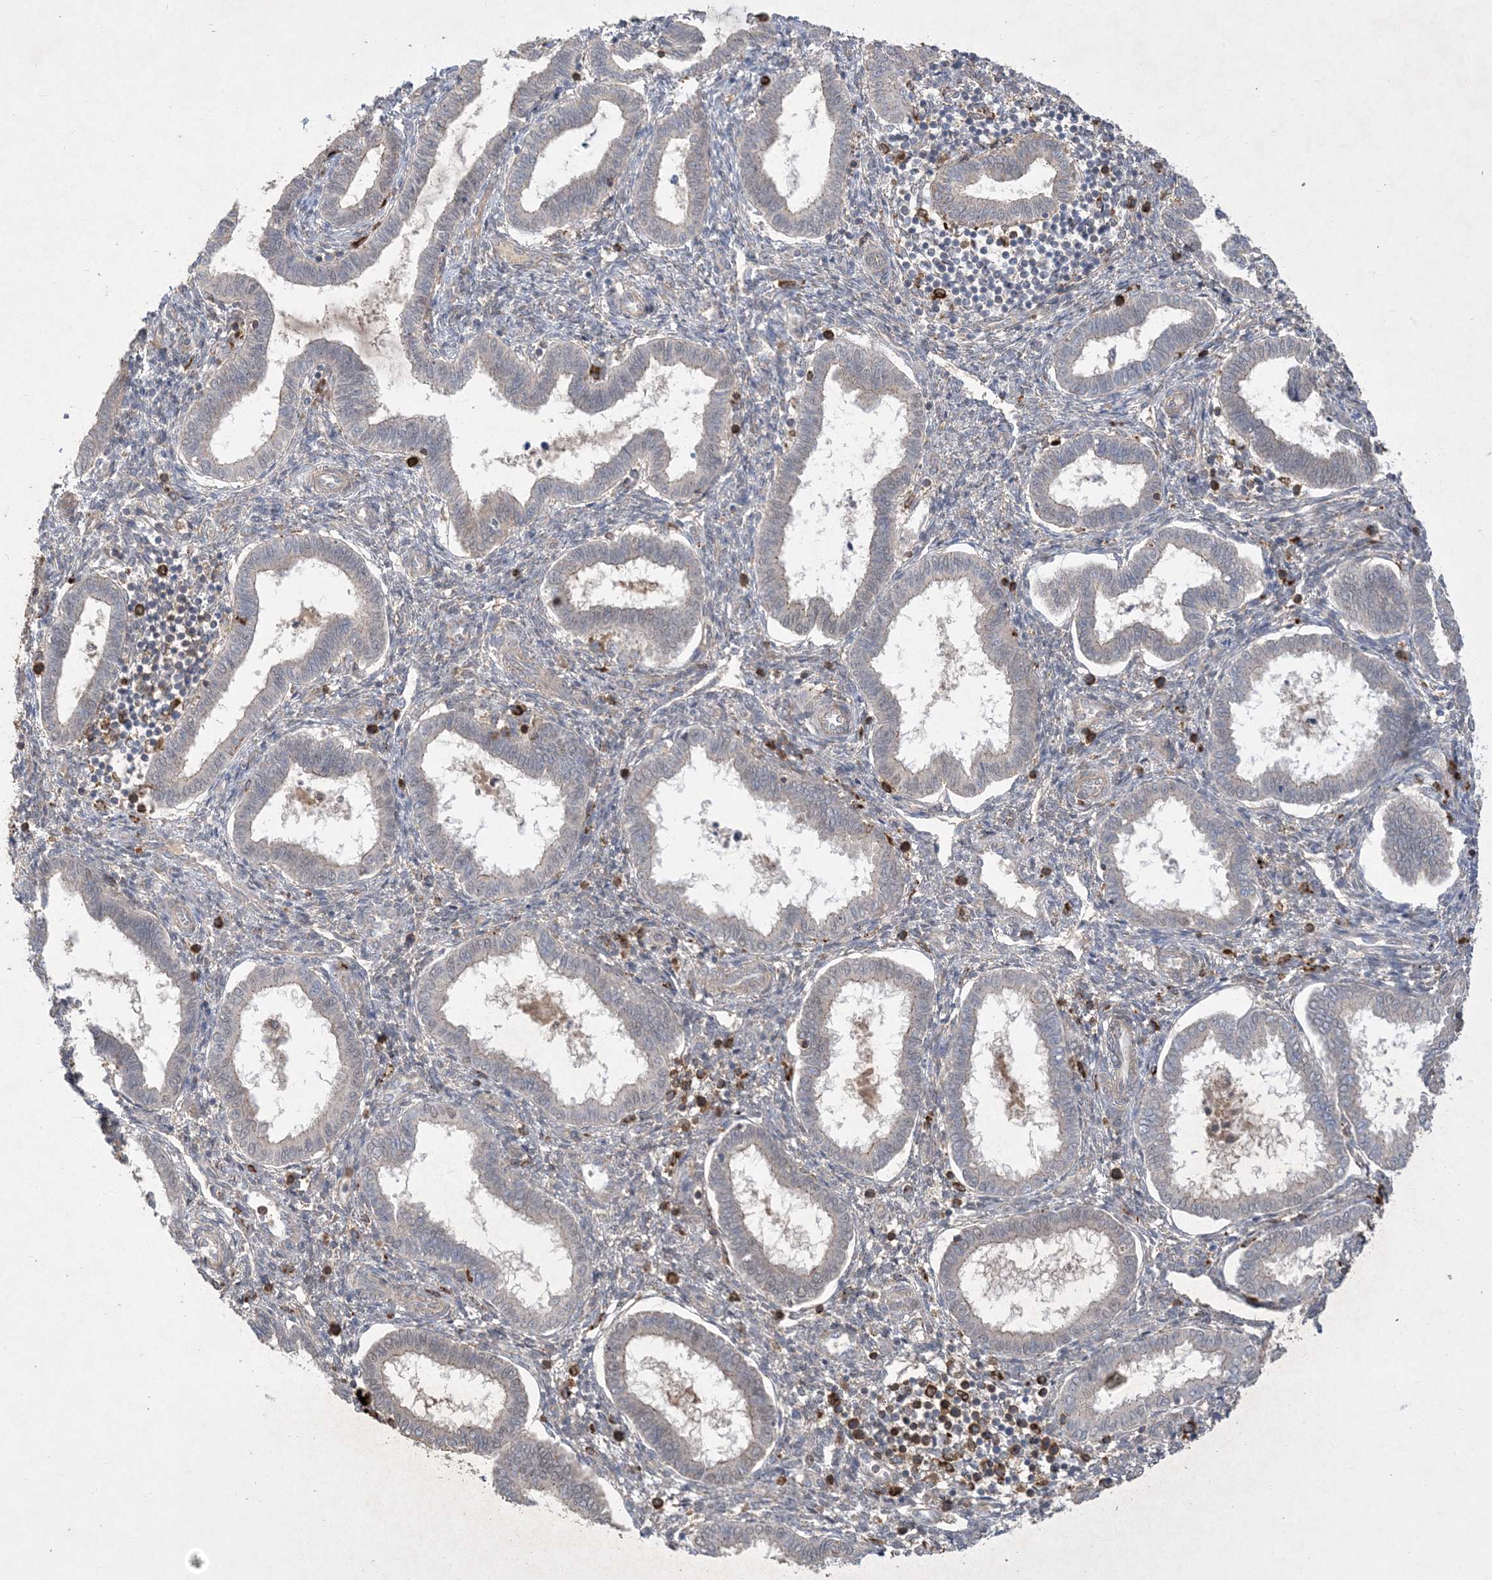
{"staining": {"intensity": "weak", "quantity": "<25%", "location": "cytoplasmic/membranous"}, "tissue": "endometrium", "cell_type": "Cells in endometrial stroma", "image_type": "normal", "snomed": [{"axis": "morphology", "description": "Normal tissue, NOS"}, {"axis": "topography", "description": "Endometrium"}], "caption": "The immunohistochemistry (IHC) histopathology image has no significant staining in cells in endometrial stroma of endometrium. (DAB IHC visualized using brightfield microscopy, high magnification).", "gene": "MASP2", "patient": {"sex": "female", "age": 24}}